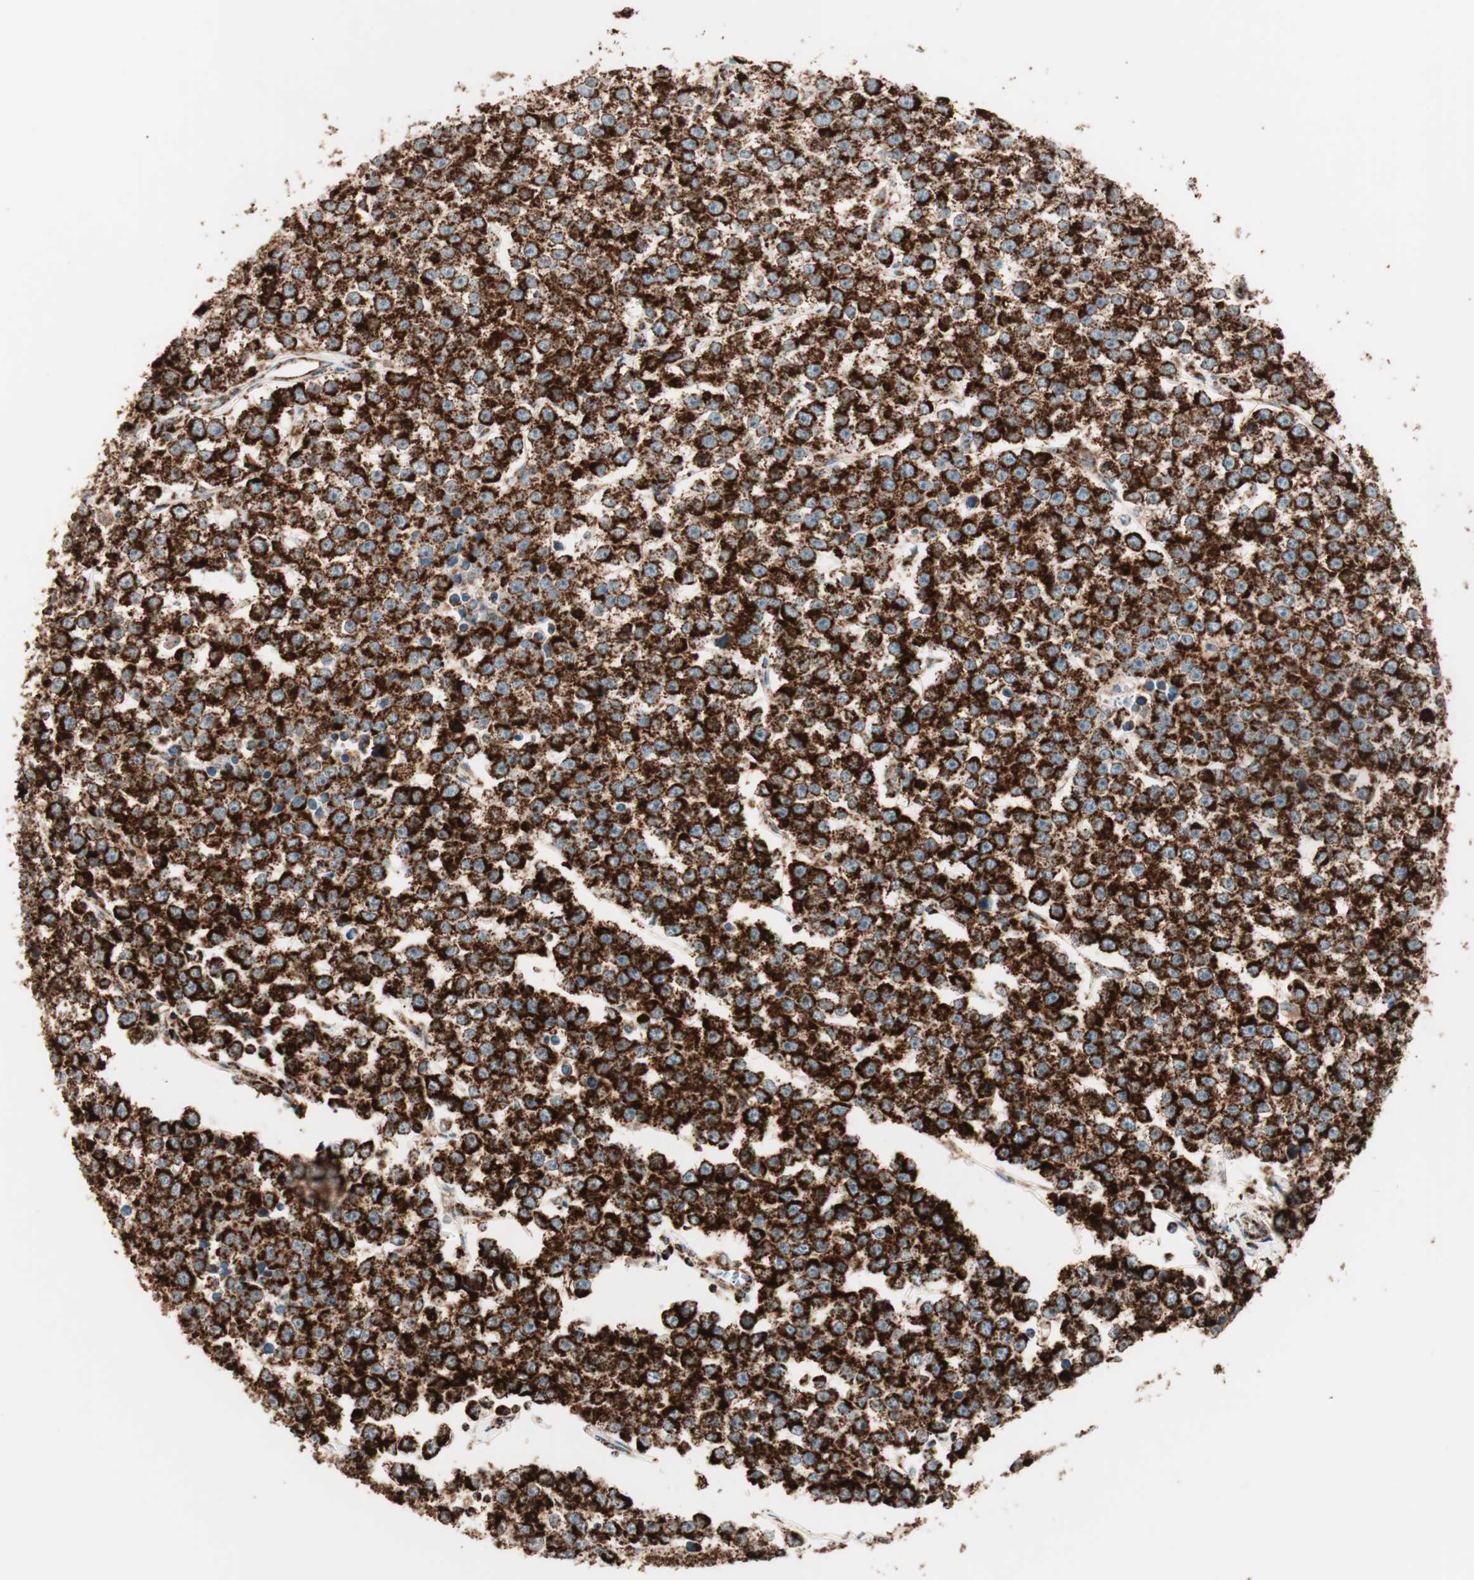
{"staining": {"intensity": "strong", "quantity": ">75%", "location": "cytoplasmic/membranous"}, "tissue": "testis cancer", "cell_type": "Tumor cells", "image_type": "cancer", "snomed": [{"axis": "morphology", "description": "Seminoma, NOS"}, {"axis": "morphology", "description": "Carcinoma, Embryonal, NOS"}, {"axis": "topography", "description": "Testis"}], "caption": "Immunohistochemical staining of human testis cancer displays strong cytoplasmic/membranous protein staining in approximately >75% of tumor cells. (DAB IHC, brown staining for protein, blue staining for nuclei).", "gene": "TOMM22", "patient": {"sex": "male", "age": 52}}